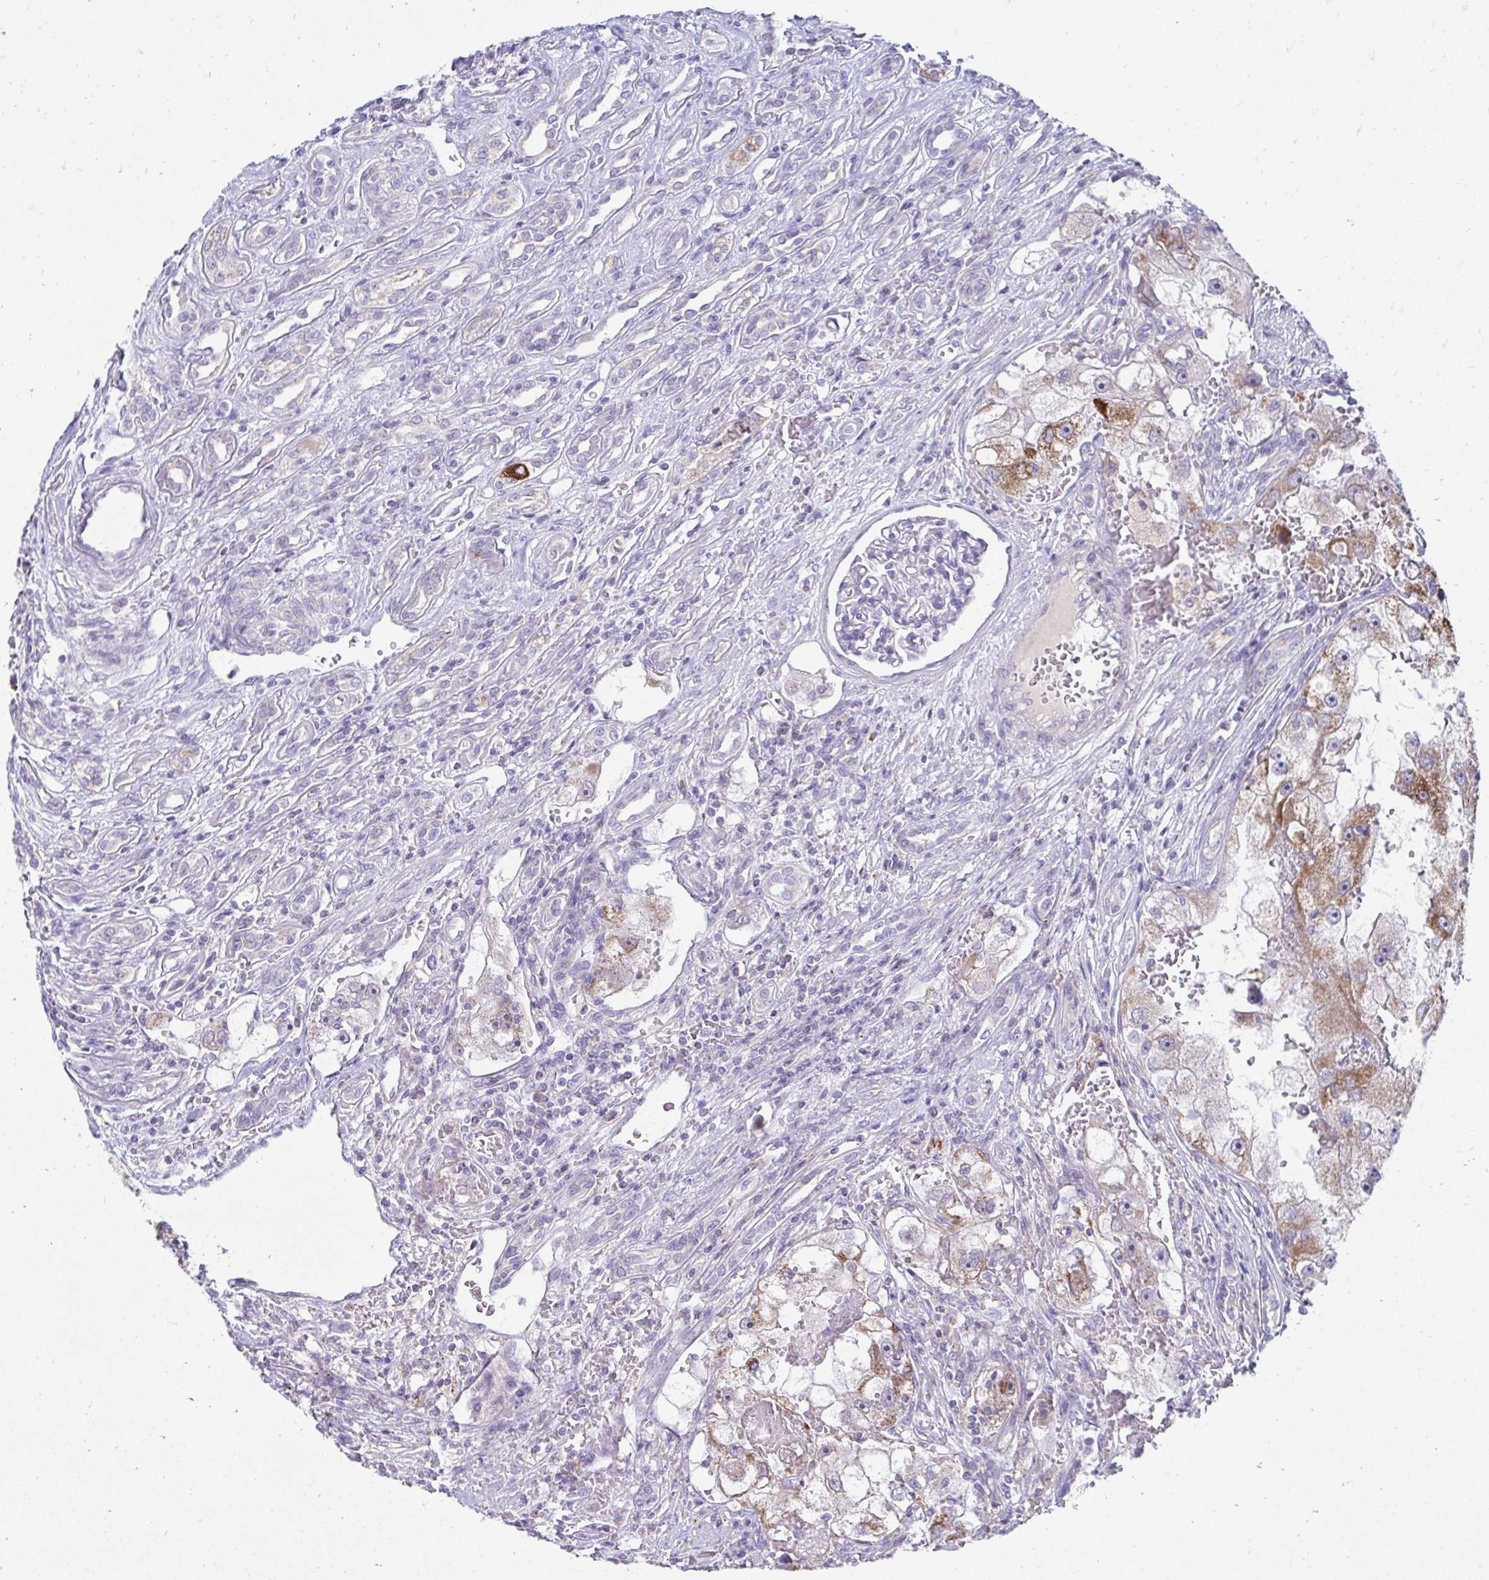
{"staining": {"intensity": "moderate", "quantity": ">75%", "location": "cytoplasmic/membranous"}, "tissue": "renal cancer", "cell_type": "Tumor cells", "image_type": "cancer", "snomed": [{"axis": "morphology", "description": "Adenocarcinoma, NOS"}, {"axis": "topography", "description": "Kidney"}], "caption": "The immunohistochemical stain highlights moderate cytoplasmic/membranous staining in tumor cells of renal cancer (adenocarcinoma) tissue.", "gene": "PRRG3", "patient": {"sex": "male", "age": 63}}